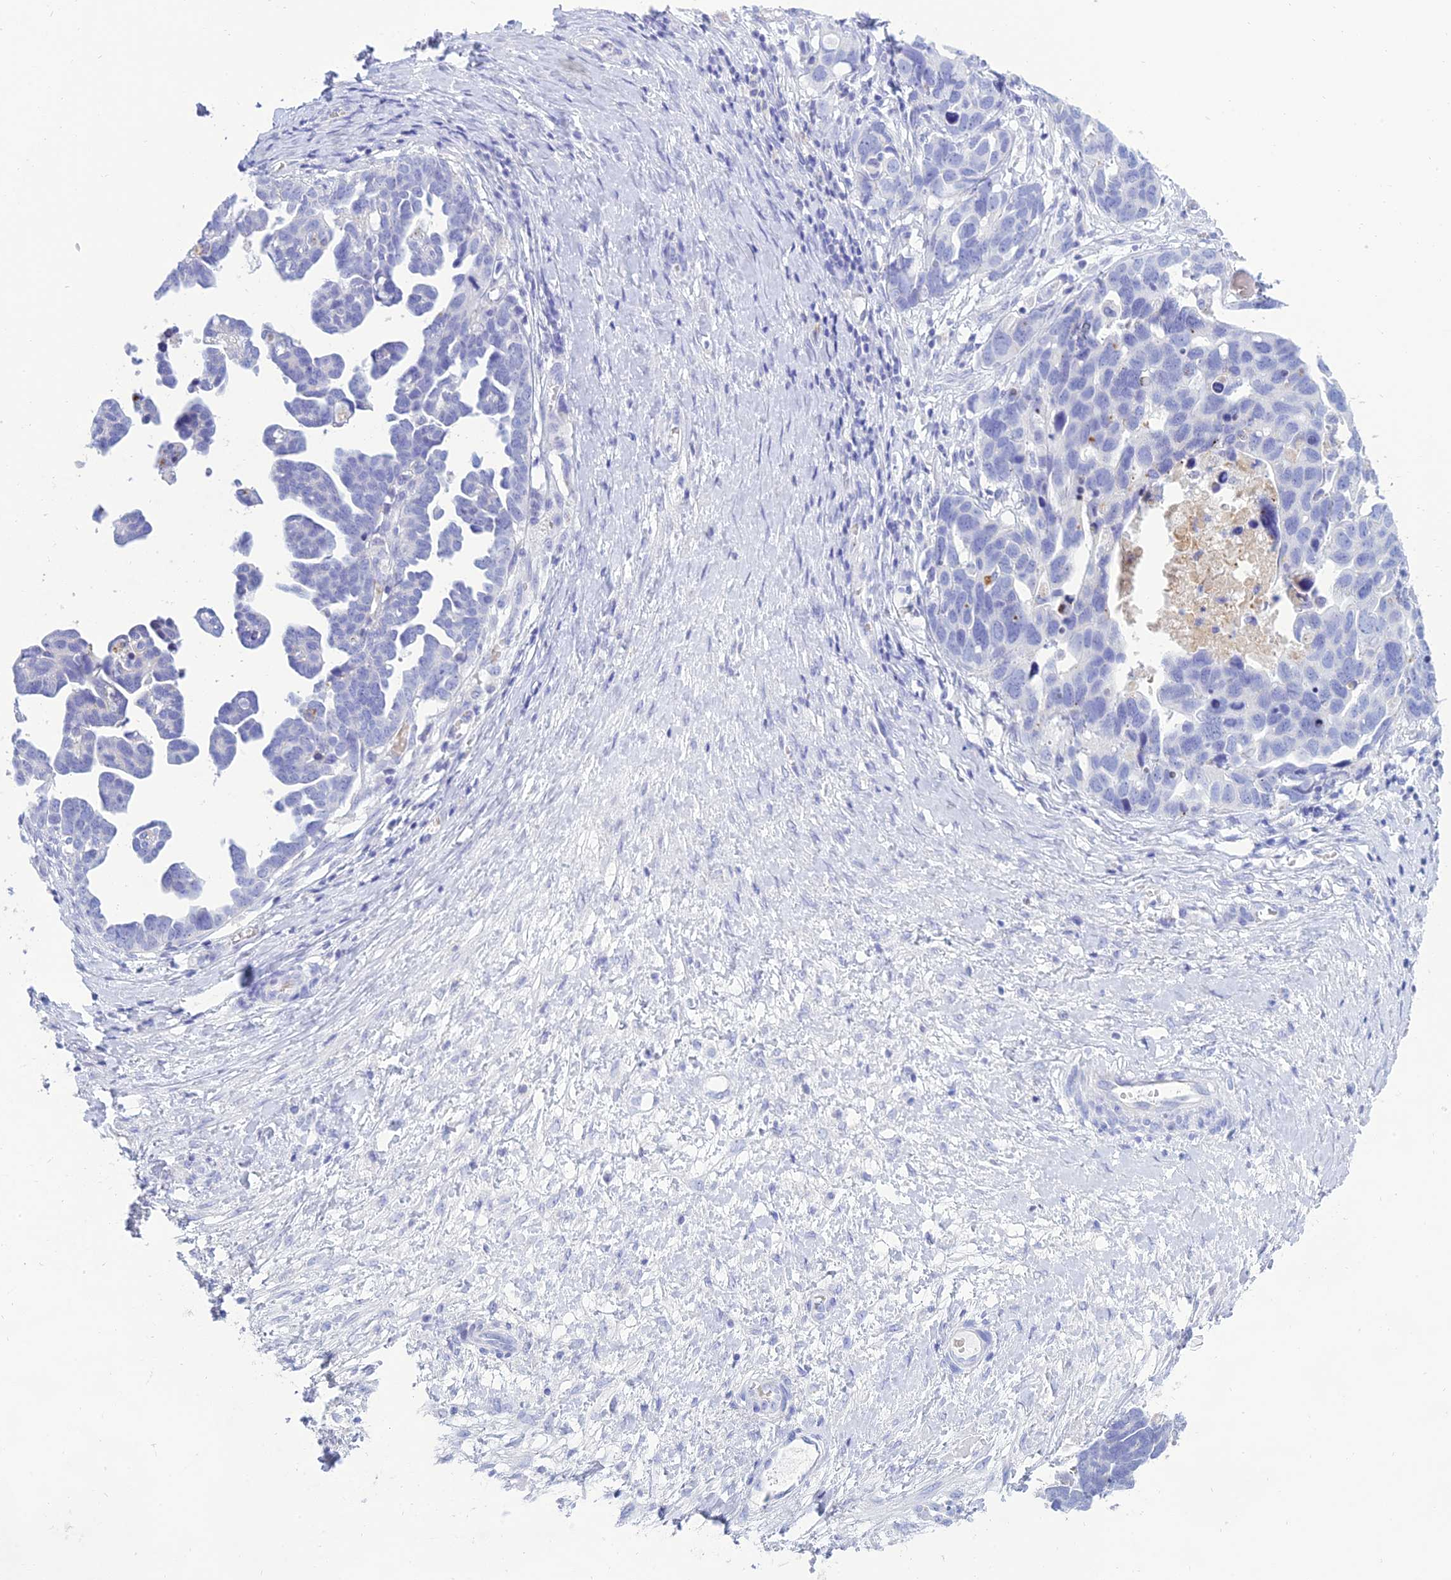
{"staining": {"intensity": "negative", "quantity": "none", "location": "none"}, "tissue": "ovarian cancer", "cell_type": "Tumor cells", "image_type": "cancer", "snomed": [{"axis": "morphology", "description": "Cystadenocarcinoma, serous, NOS"}, {"axis": "topography", "description": "Ovary"}], "caption": "This is an immunohistochemistry (IHC) photomicrograph of human ovarian serous cystadenocarcinoma. There is no expression in tumor cells.", "gene": "MAL2", "patient": {"sex": "female", "age": 54}}